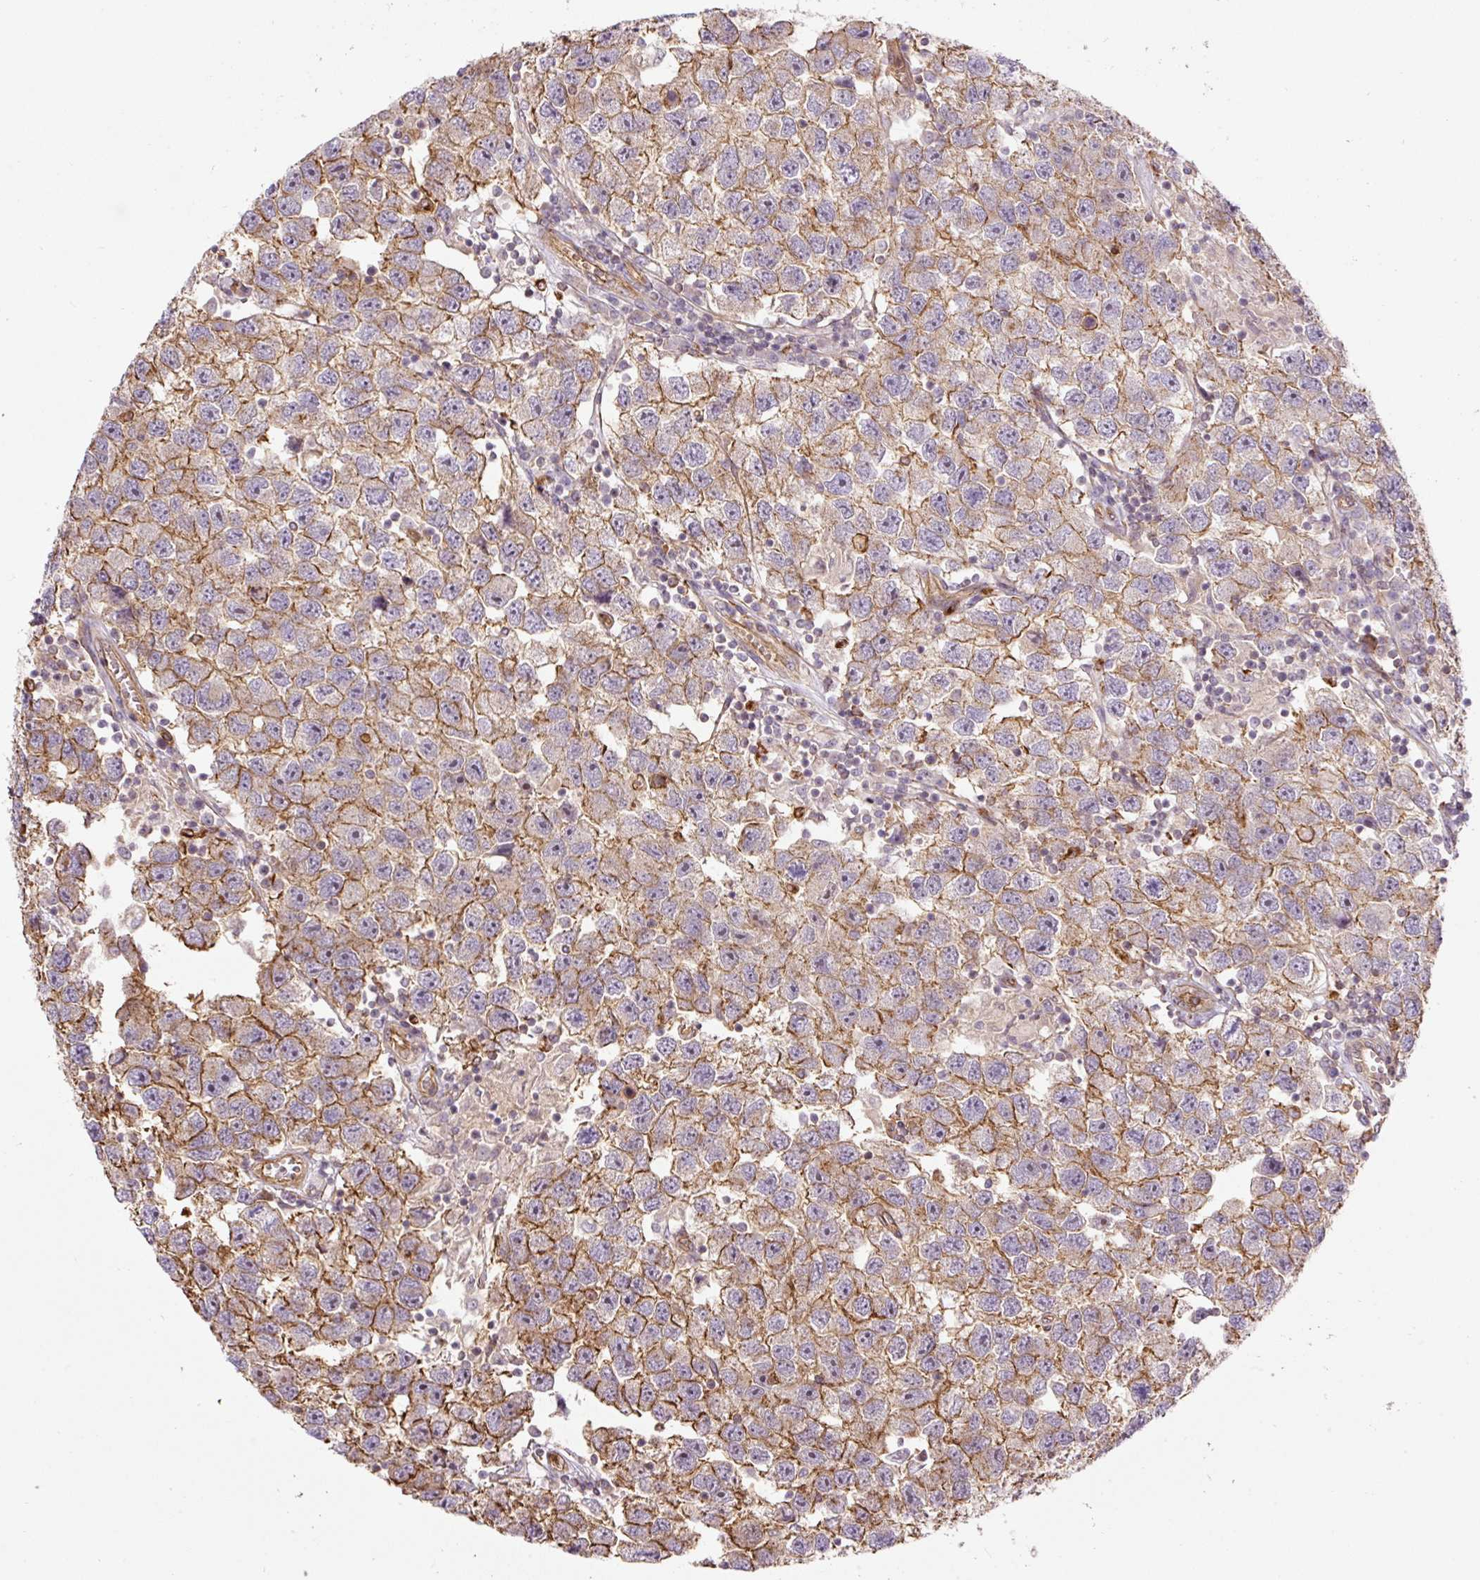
{"staining": {"intensity": "moderate", "quantity": ">75%", "location": "cytoplasmic/membranous"}, "tissue": "testis cancer", "cell_type": "Tumor cells", "image_type": "cancer", "snomed": [{"axis": "morphology", "description": "Seminoma, NOS"}, {"axis": "topography", "description": "Testis"}], "caption": "Immunohistochemical staining of testis cancer (seminoma) exhibits moderate cytoplasmic/membranous protein positivity in about >75% of tumor cells.", "gene": "B3GALT5", "patient": {"sex": "male", "age": 26}}